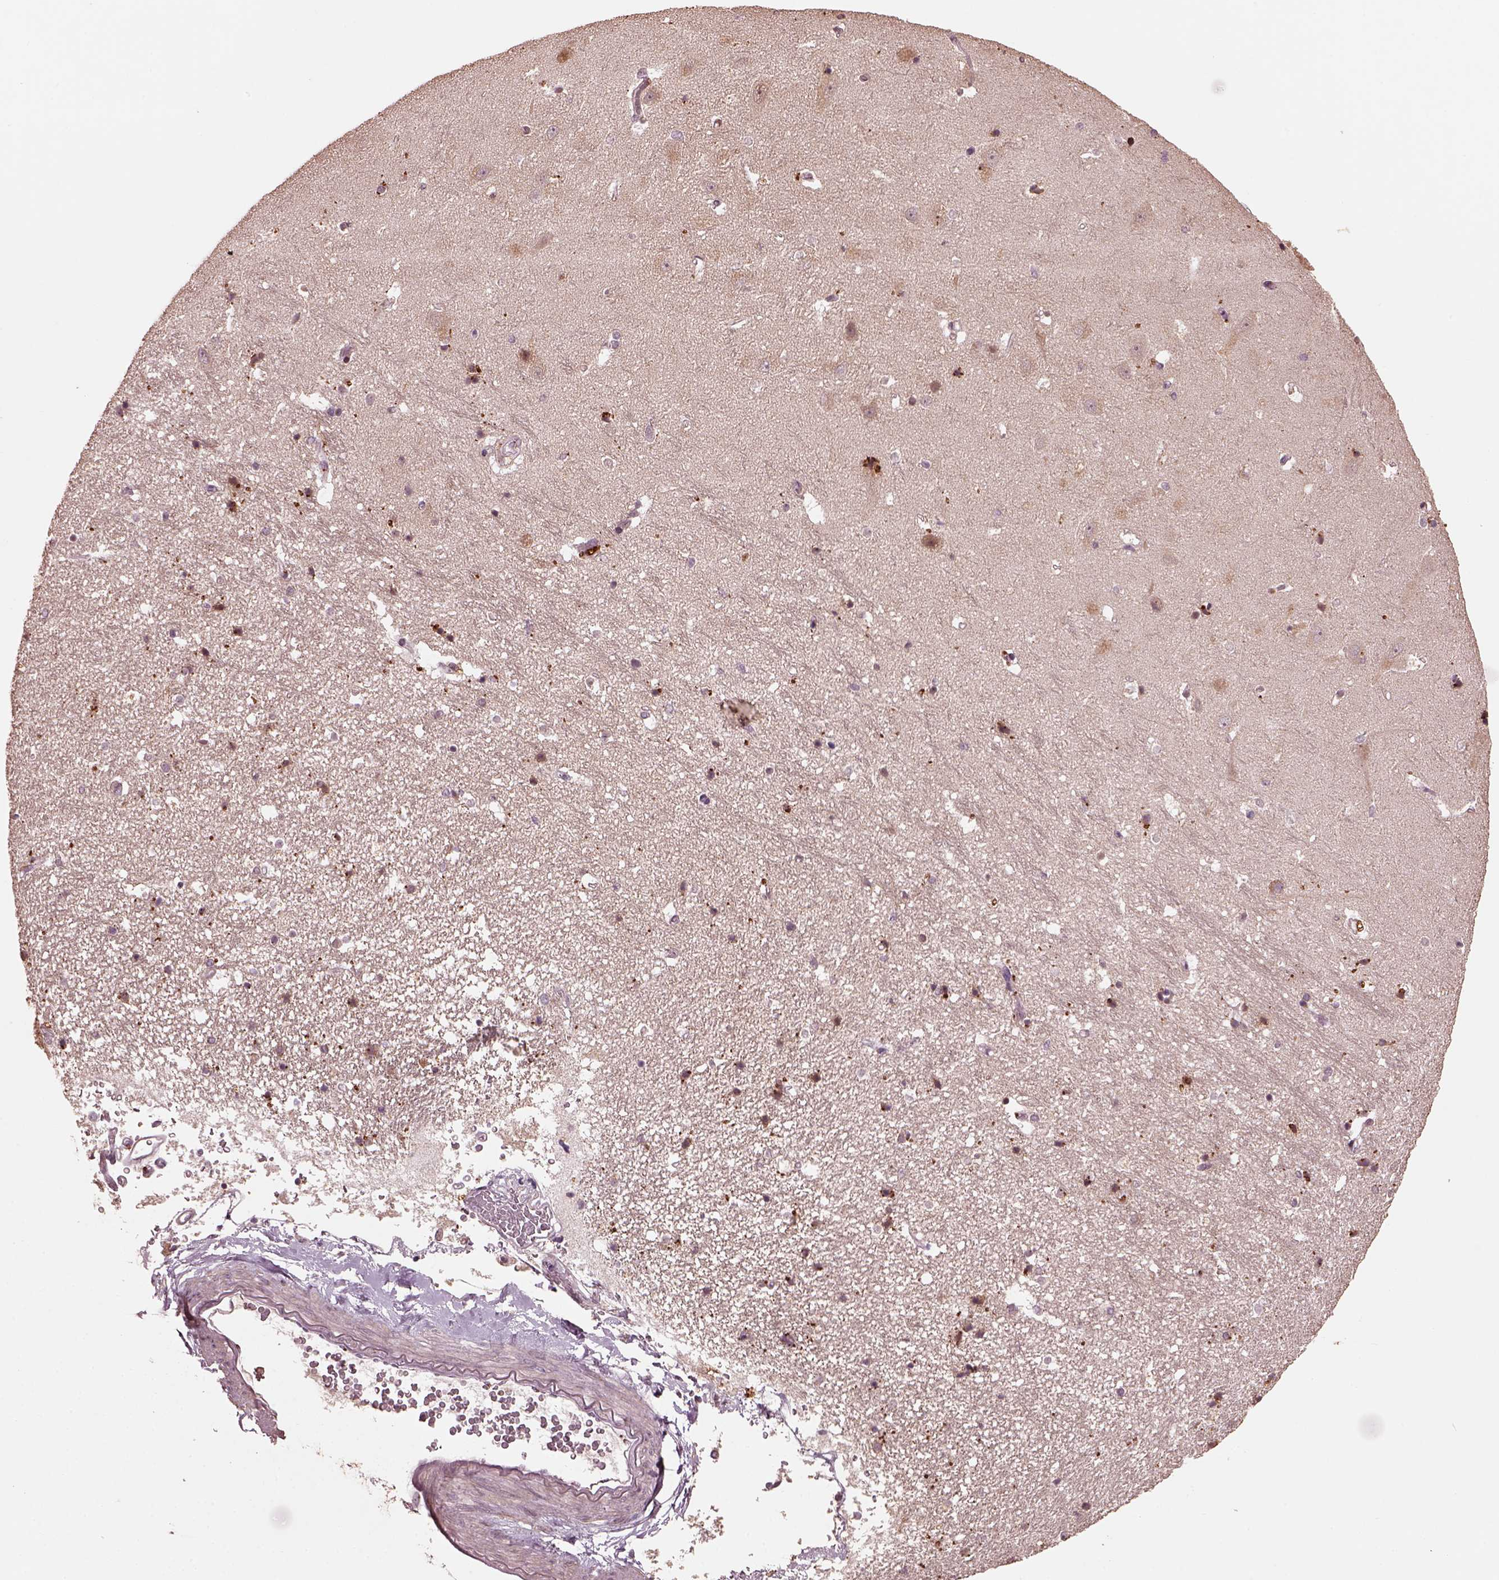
{"staining": {"intensity": "negative", "quantity": "none", "location": "none"}, "tissue": "hippocampus", "cell_type": "Glial cells", "image_type": "normal", "snomed": [{"axis": "morphology", "description": "Normal tissue, NOS"}, {"axis": "topography", "description": "Hippocampus"}], "caption": "DAB immunohistochemical staining of normal human hippocampus displays no significant staining in glial cells. (DAB immunohistochemistry (IHC), high magnification).", "gene": "RUFY3", "patient": {"sex": "male", "age": 44}}